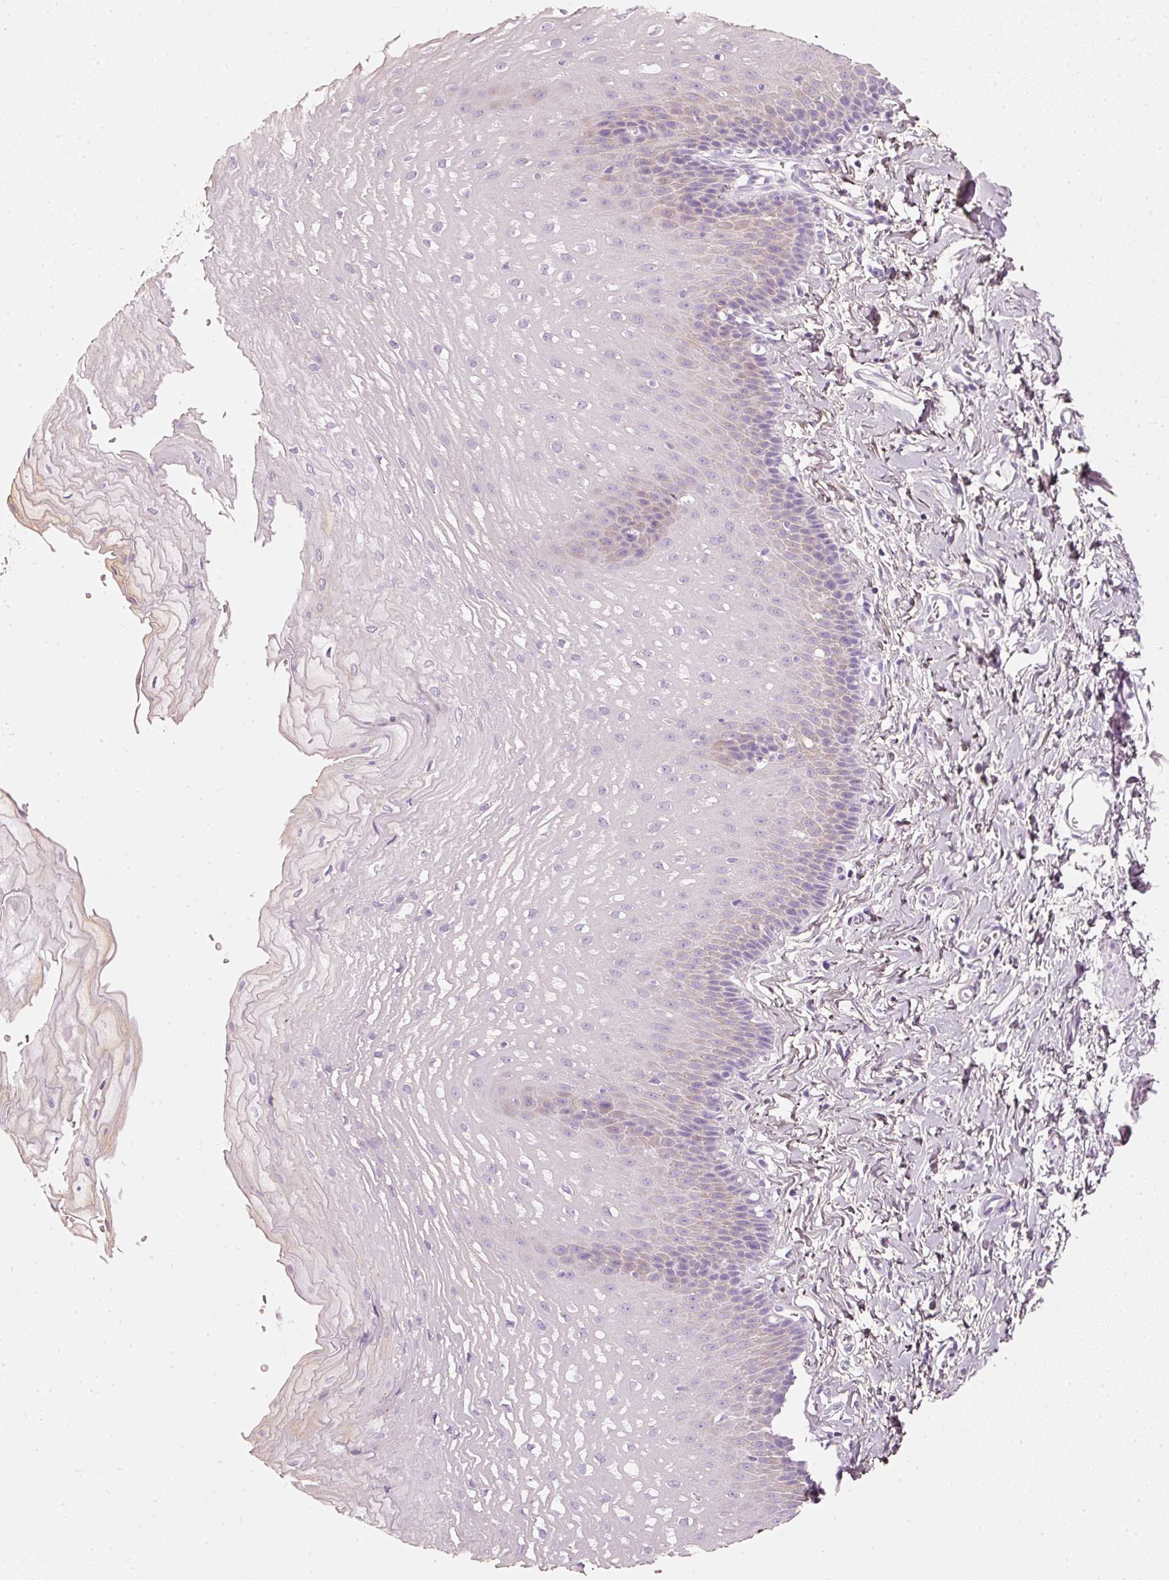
{"staining": {"intensity": "weak", "quantity": "25%-75%", "location": "cytoplasmic/membranous"}, "tissue": "esophagus", "cell_type": "Squamous epithelial cells", "image_type": "normal", "snomed": [{"axis": "morphology", "description": "Normal tissue, NOS"}, {"axis": "topography", "description": "Esophagus"}], "caption": "Squamous epithelial cells show low levels of weak cytoplasmic/membranous positivity in about 25%-75% of cells in unremarkable human esophagus. Using DAB (3,3'-diaminobenzidine) (brown) and hematoxylin (blue) stains, captured at high magnification using brightfield microscopy.", "gene": "PDXDC1", "patient": {"sex": "male", "age": 70}}